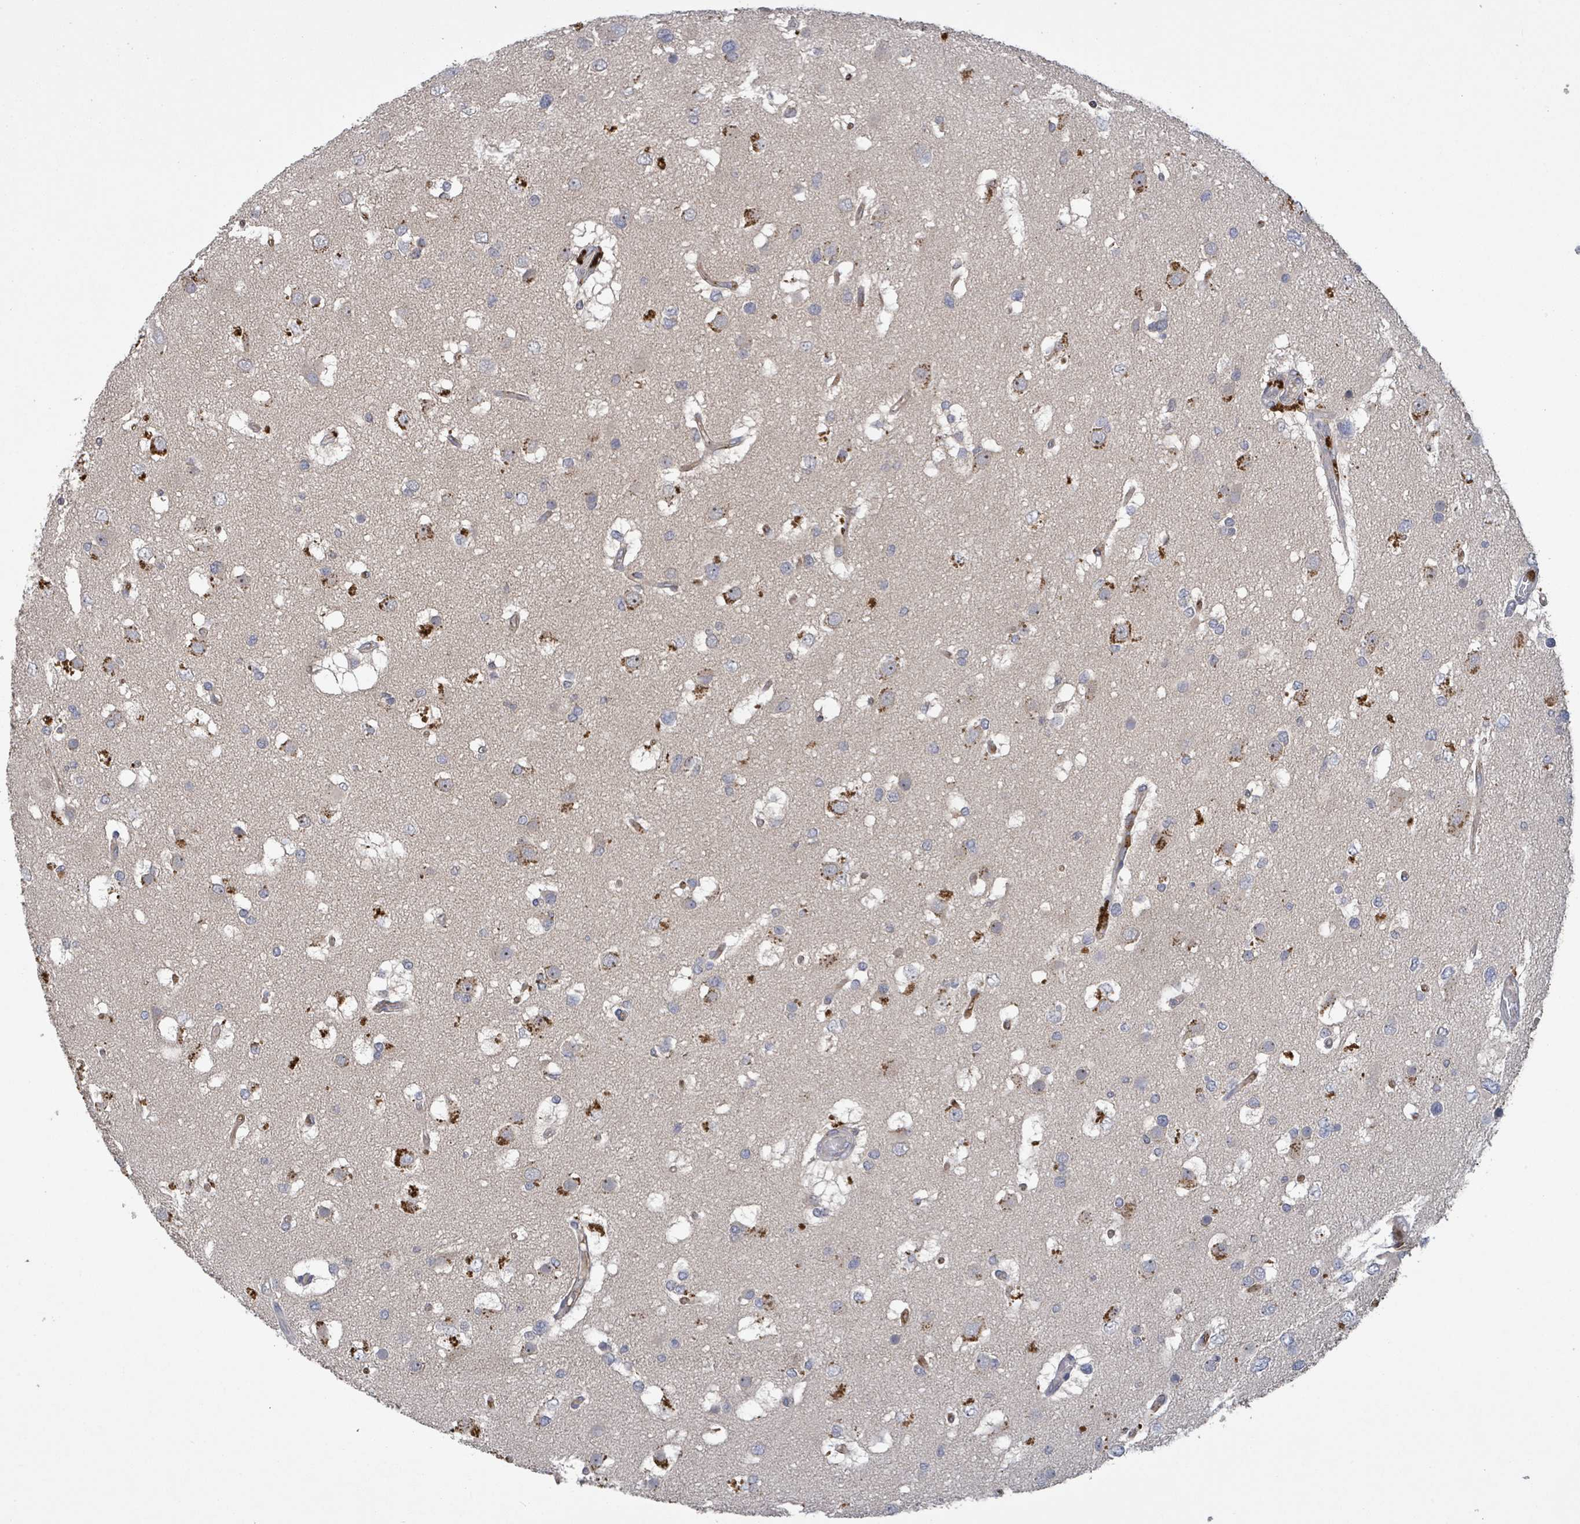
{"staining": {"intensity": "negative", "quantity": "none", "location": "none"}, "tissue": "glioma", "cell_type": "Tumor cells", "image_type": "cancer", "snomed": [{"axis": "morphology", "description": "Glioma, malignant, High grade"}, {"axis": "topography", "description": "Brain"}], "caption": "Immunohistochemistry (IHC) histopathology image of neoplastic tissue: human malignant high-grade glioma stained with DAB displays no significant protein expression in tumor cells. The staining was performed using DAB to visualize the protein expression in brown, while the nuclei were stained in blue with hematoxylin (Magnification: 20x).", "gene": "SERPINE3", "patient": {"sex": "male", "age": 53}}